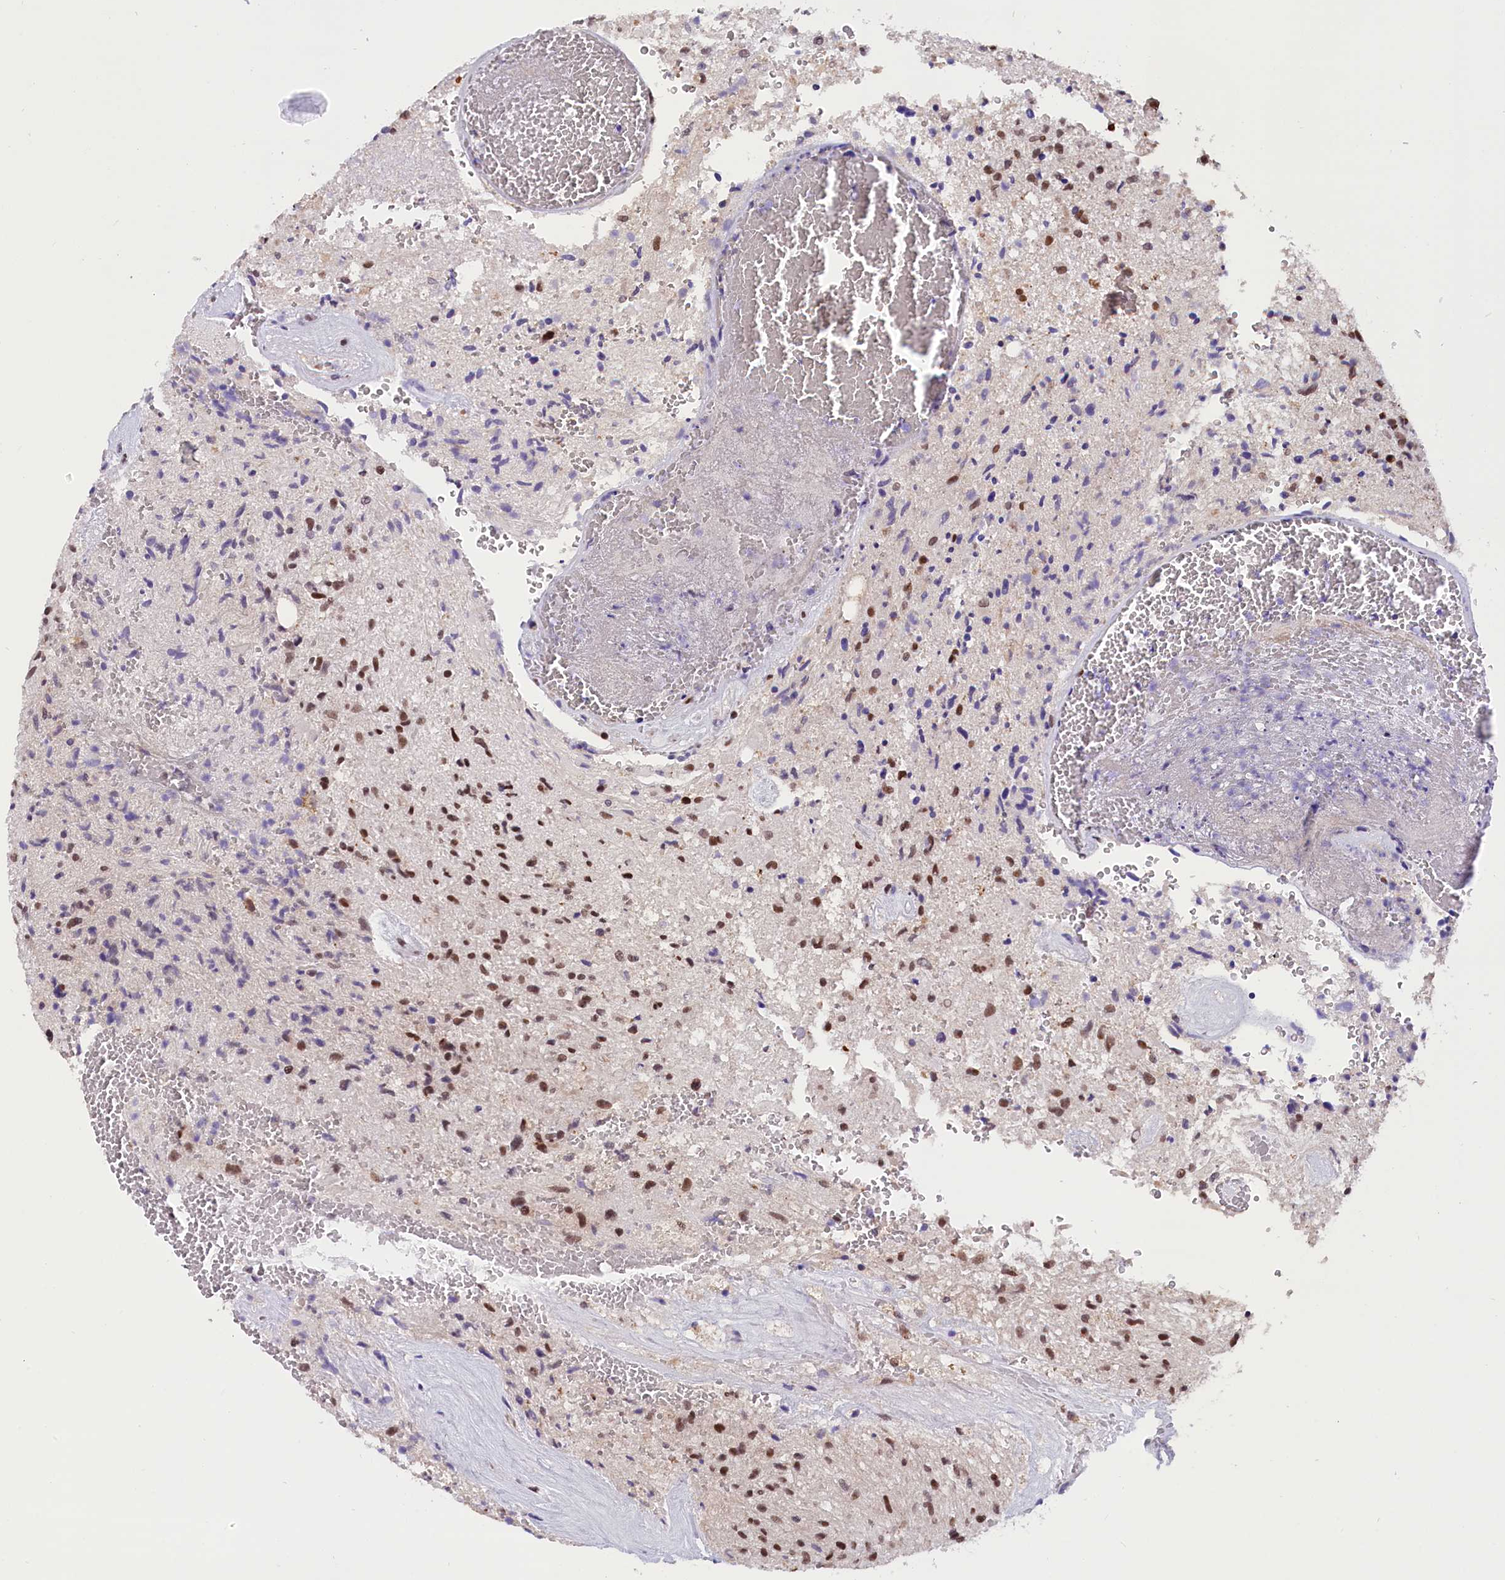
{"staining": {"intensity": "moderate", "quantity": "25%-75%", "location": "nuclear"}, "tissue": "glioma", "cell_type": "Tumor cells", "image_type": "cancer", "snomed": [{"axis": "morphology", "description": "Glioma, malignant, High grade"}, {"axis": "topography", "description": "Brain"}], "caption": "DAB immunohistochemical staining of human high-grade glioma (malignant) demonstrates moderate nuclear protein expression in approximately 25%-75% of tumor cells.", "gene": "CDYL2", "patient": {"sex": "male", "age": 56}}